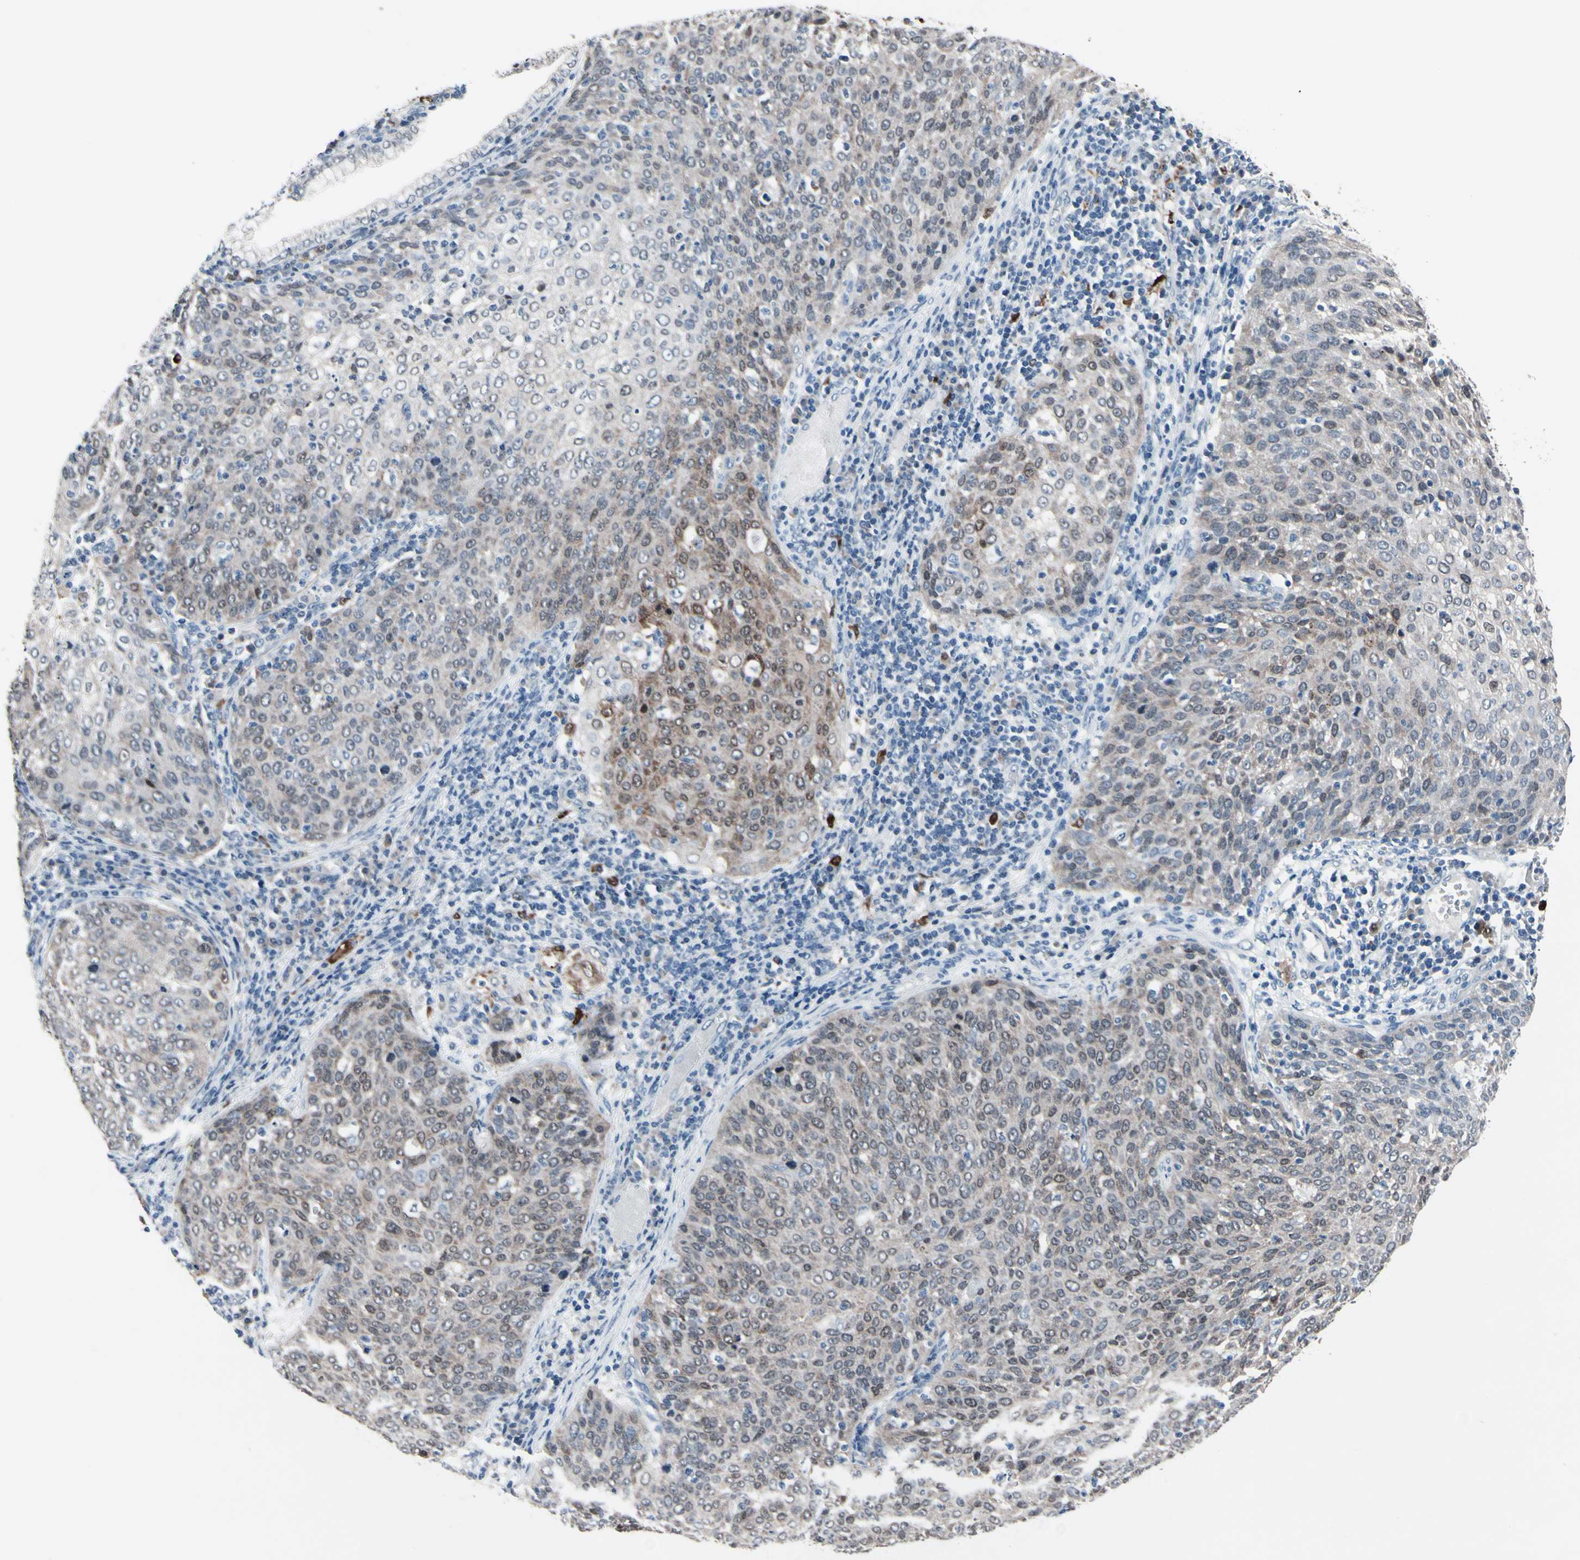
{"staining": {"intensity": "weak", "quantity": "25%-75%", "location": "cytoplasmic/membranous,nuclear"}, "tissue": "cervical cancer", "cell_type": "Tumor cells", "image_type": "cancer", "snomed": [{"axis": "morphology", "description": "Squamous cell carcinoma, NOS"}, {"axis": "topography", "description": "Cervix"}], "caption": "Protein staining of cervical cancer (squamous cell carcinoma) tissue demonstrates weak cytoplasmic/membranous and nuclear staining in approximately 25%-75% of tumor cells. The staining is performed using DAB (3,3'-diaminobenzidine) brown chromogen to label protein expression. The nuclei are counter-stained blue using hematoxylin.", "gene": "TXN", "patient": {"sex": "female", "age": 38}}